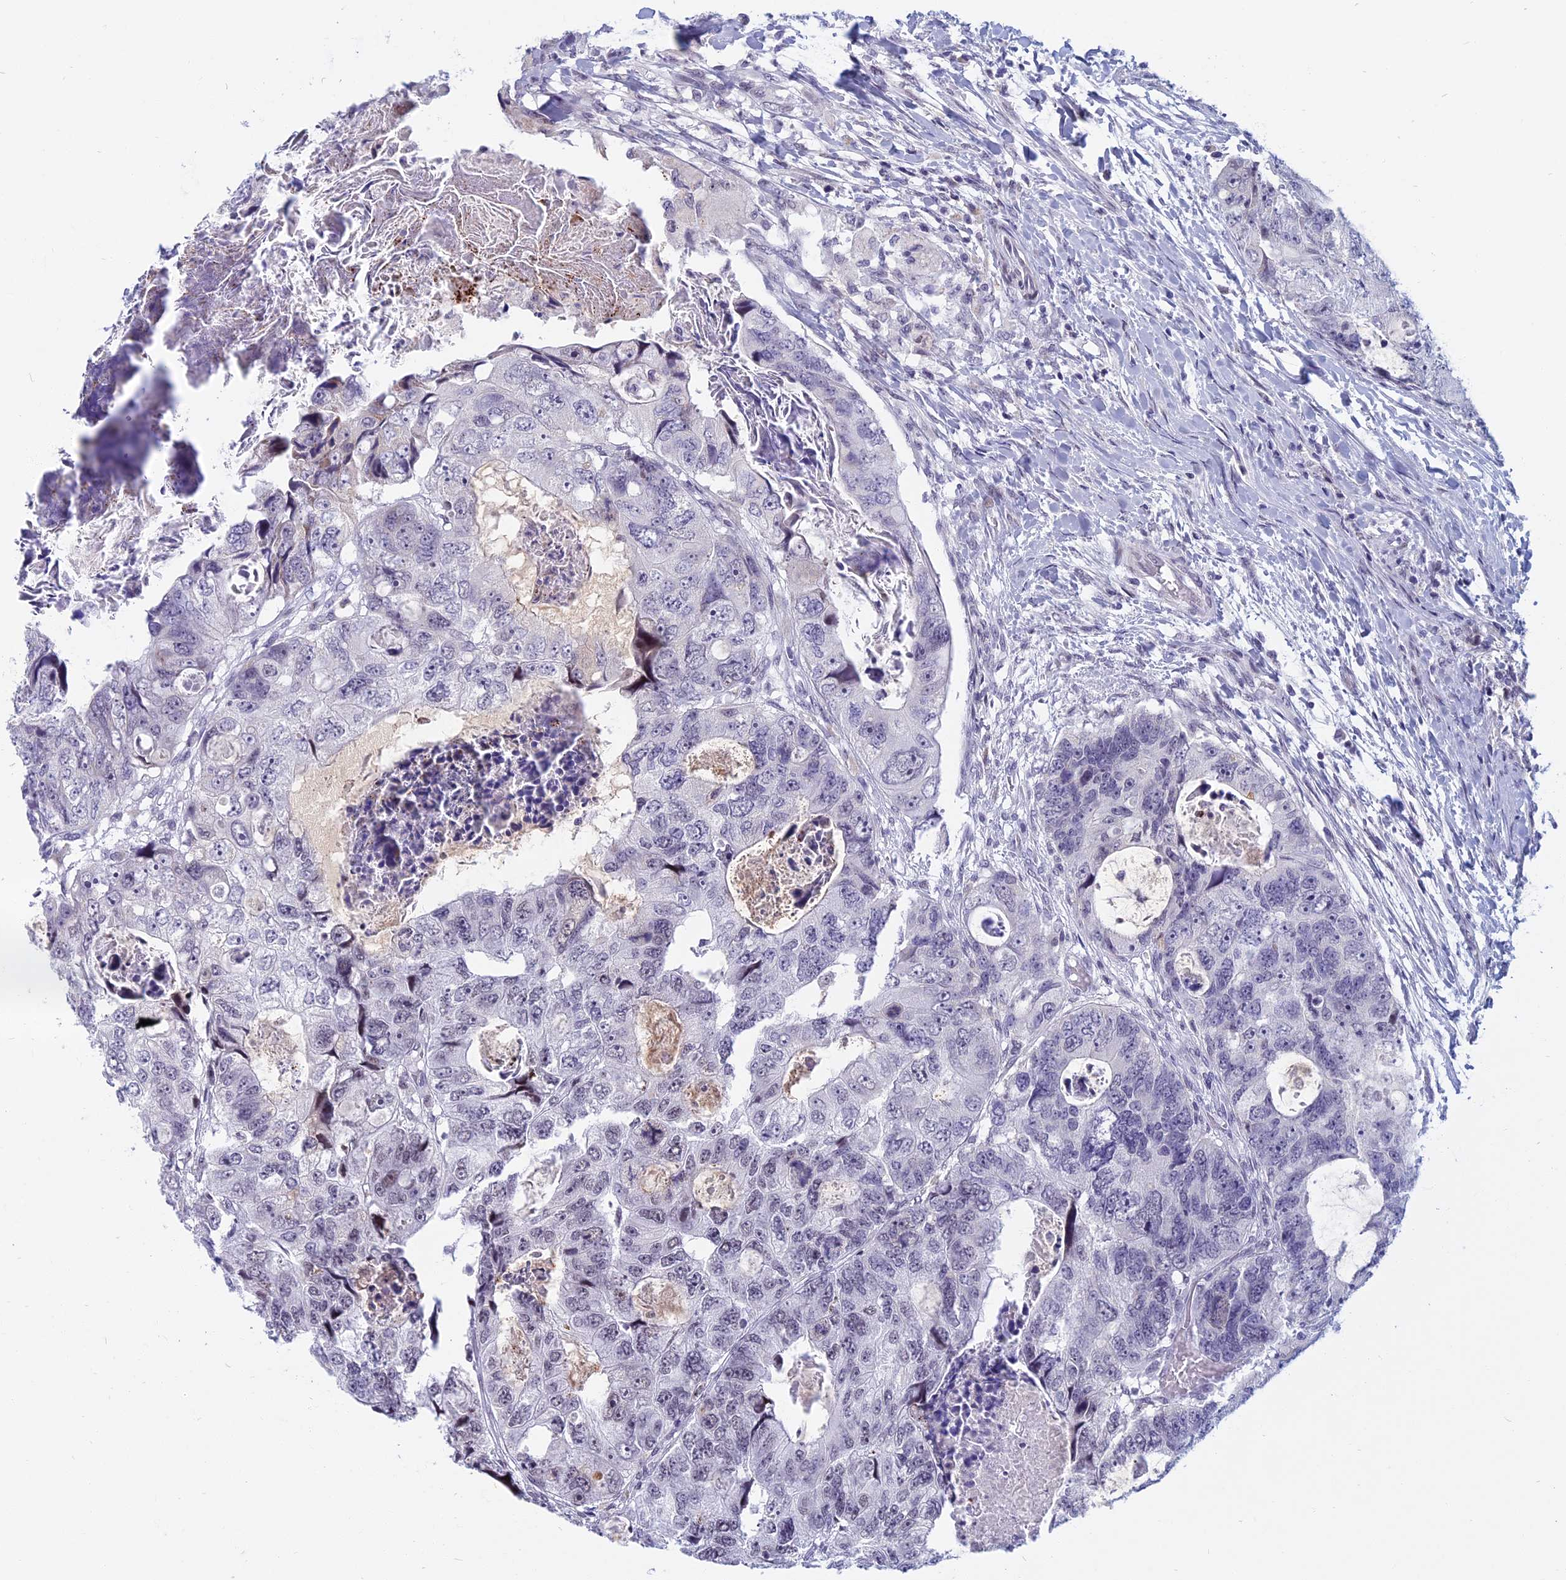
{"staining": {"intensity": "negative", "quantity": "none", "location": "none"}, "tissue": "colorectal cancer", "cell_type": "Tumor cells", "image_type": "cancer", "snomed": [{"axis": "morphology", "description": "Adenocarcinoma, NOS"}, {"axis": "topography", "description": "Rectum"}], "caption": "IHC image of human colorectal adenocarcinoma stained for a protein (brown), which demonstrates no positivity in tumor cells.", "gene": "CDC7", "patient": {"sex": "male", "age": 59}}